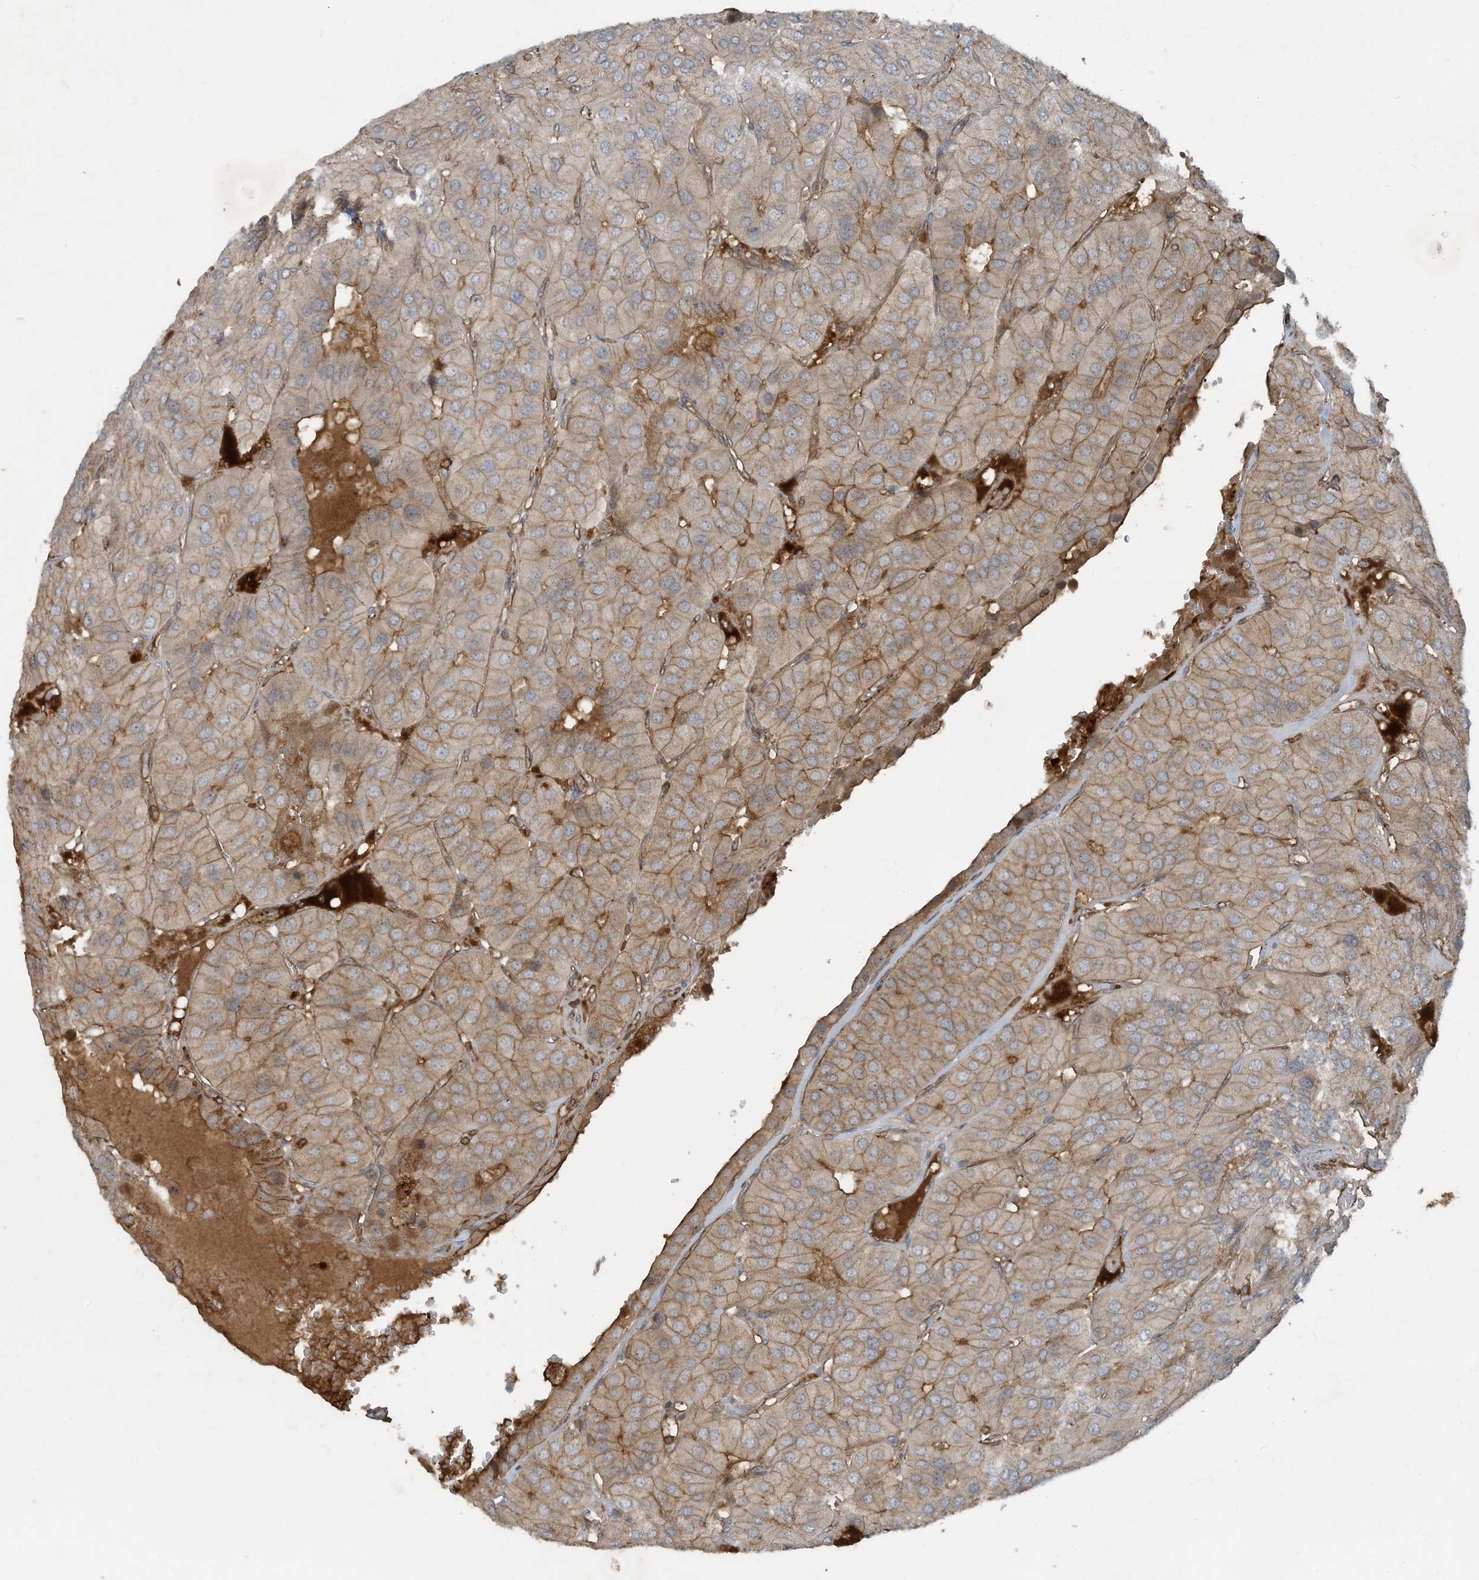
{"staining": {"intensity": "moderate", "quantity": ">75%", "location": "cytoplasmic/membranous"}, "tissue": "parathyroid gland", "cell_type": "Glandular cells", "image_type": "normal", "snomed": [{"axis": "morphology", "description": "Normal tissue, NOS"}, {"axis": "morphology", "description": "Adenoma, NOS"}, {"axis": "topography", "description": "Parathyroid gland"}], "caption": "Brown immunohistochemical staining in benign human parathyroid gland reveals moderate cytoplasmic/membranous staining in approximately >75% of glandular cells.", "gene": "DDIT4", "patient": {"sex": "female", "age": 86}}